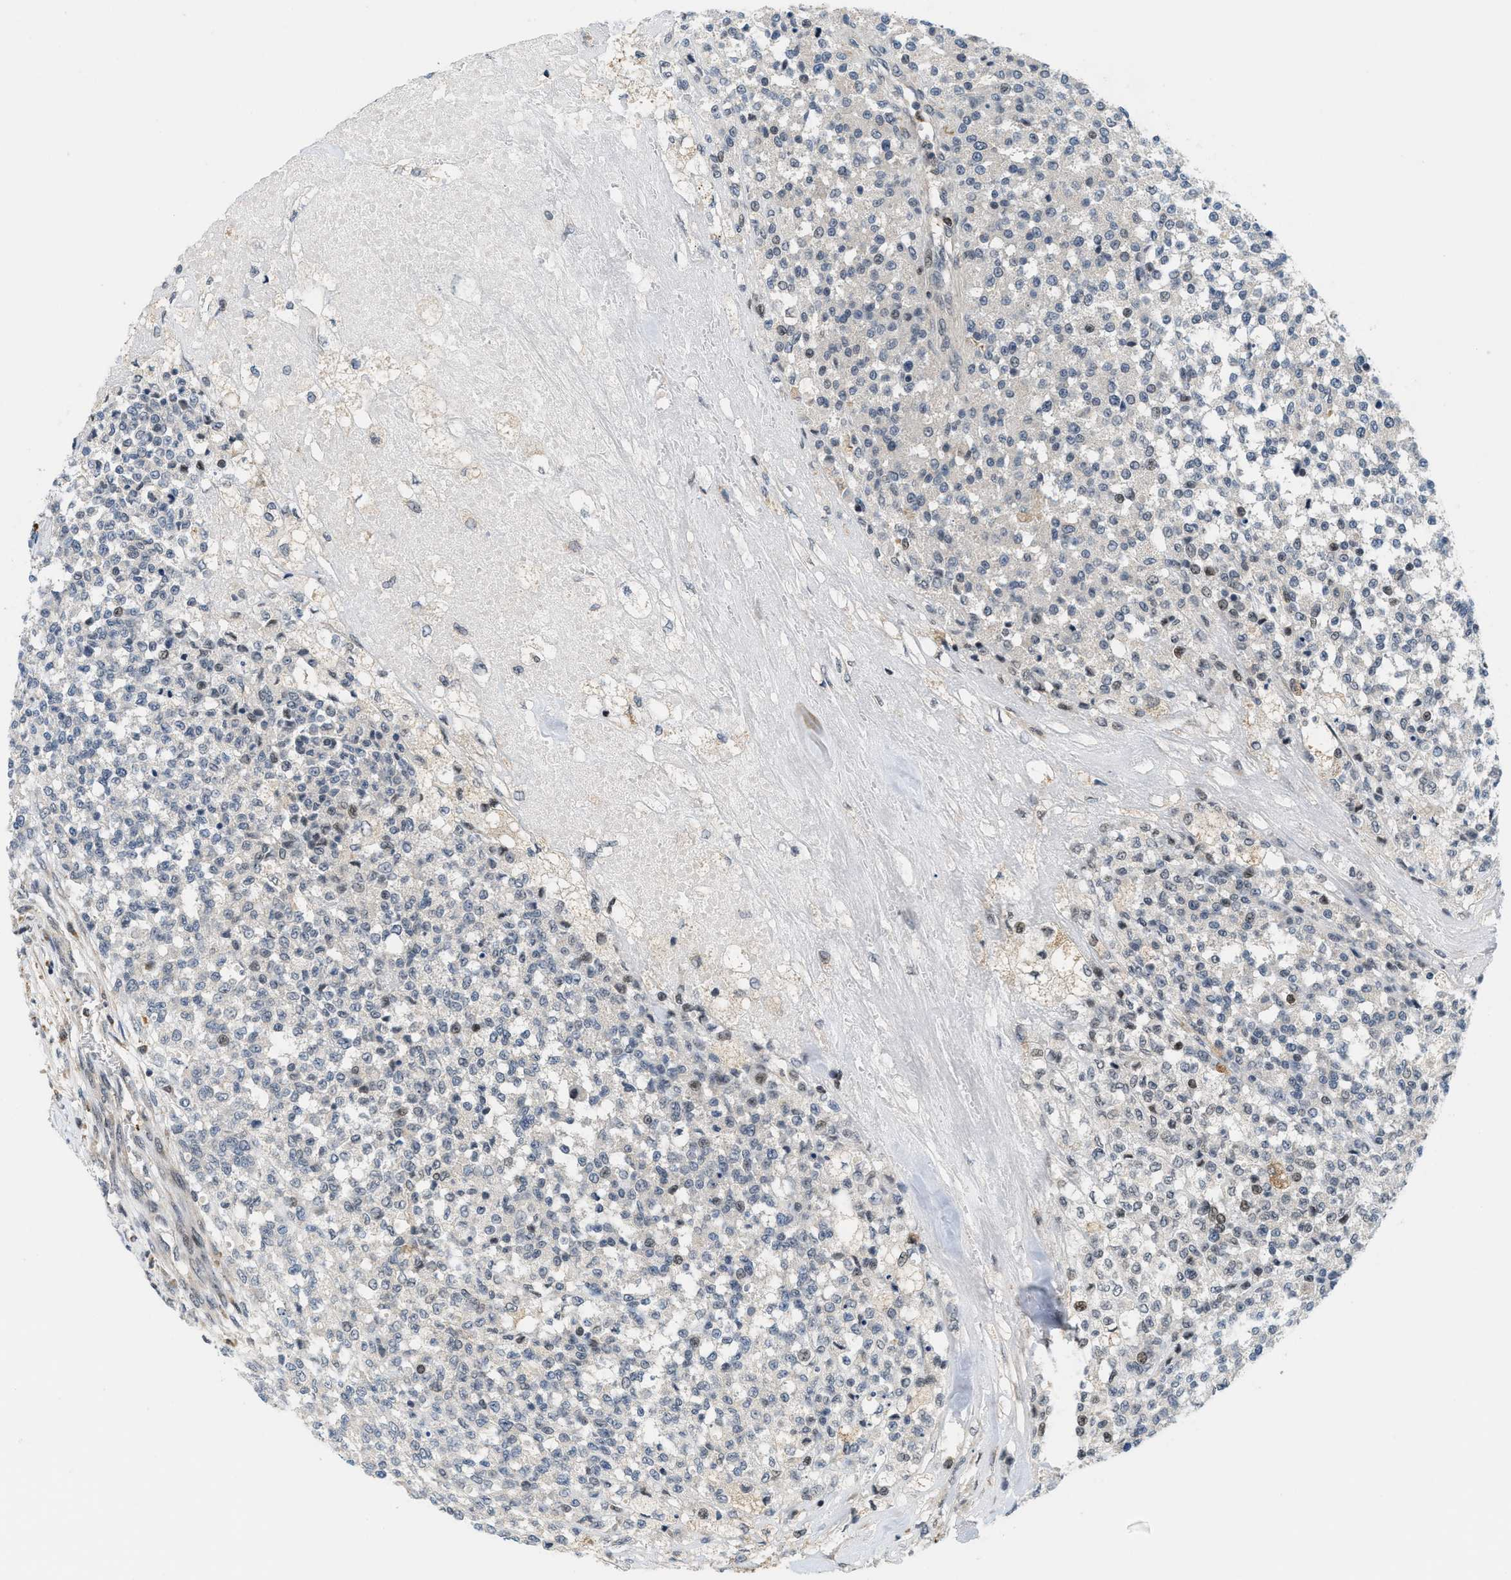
{"staining": {"intensity": "weak", "quantity": "<25%", "location": "nuclear"}, "tissue": "testis cancer", "cell_type": "Tumor cells", "image_type": "cancer", "snomed": [{"axis": "morphology", "description": "Seminoma, NOS"}, {"axis": "topography", "description": "Testis"}], "caption": "Tumor cells are negative for brown protein staining in testis cancer (seminoma).", "gene": "ING1", "patient": {"sex": "male", "age": 59}}